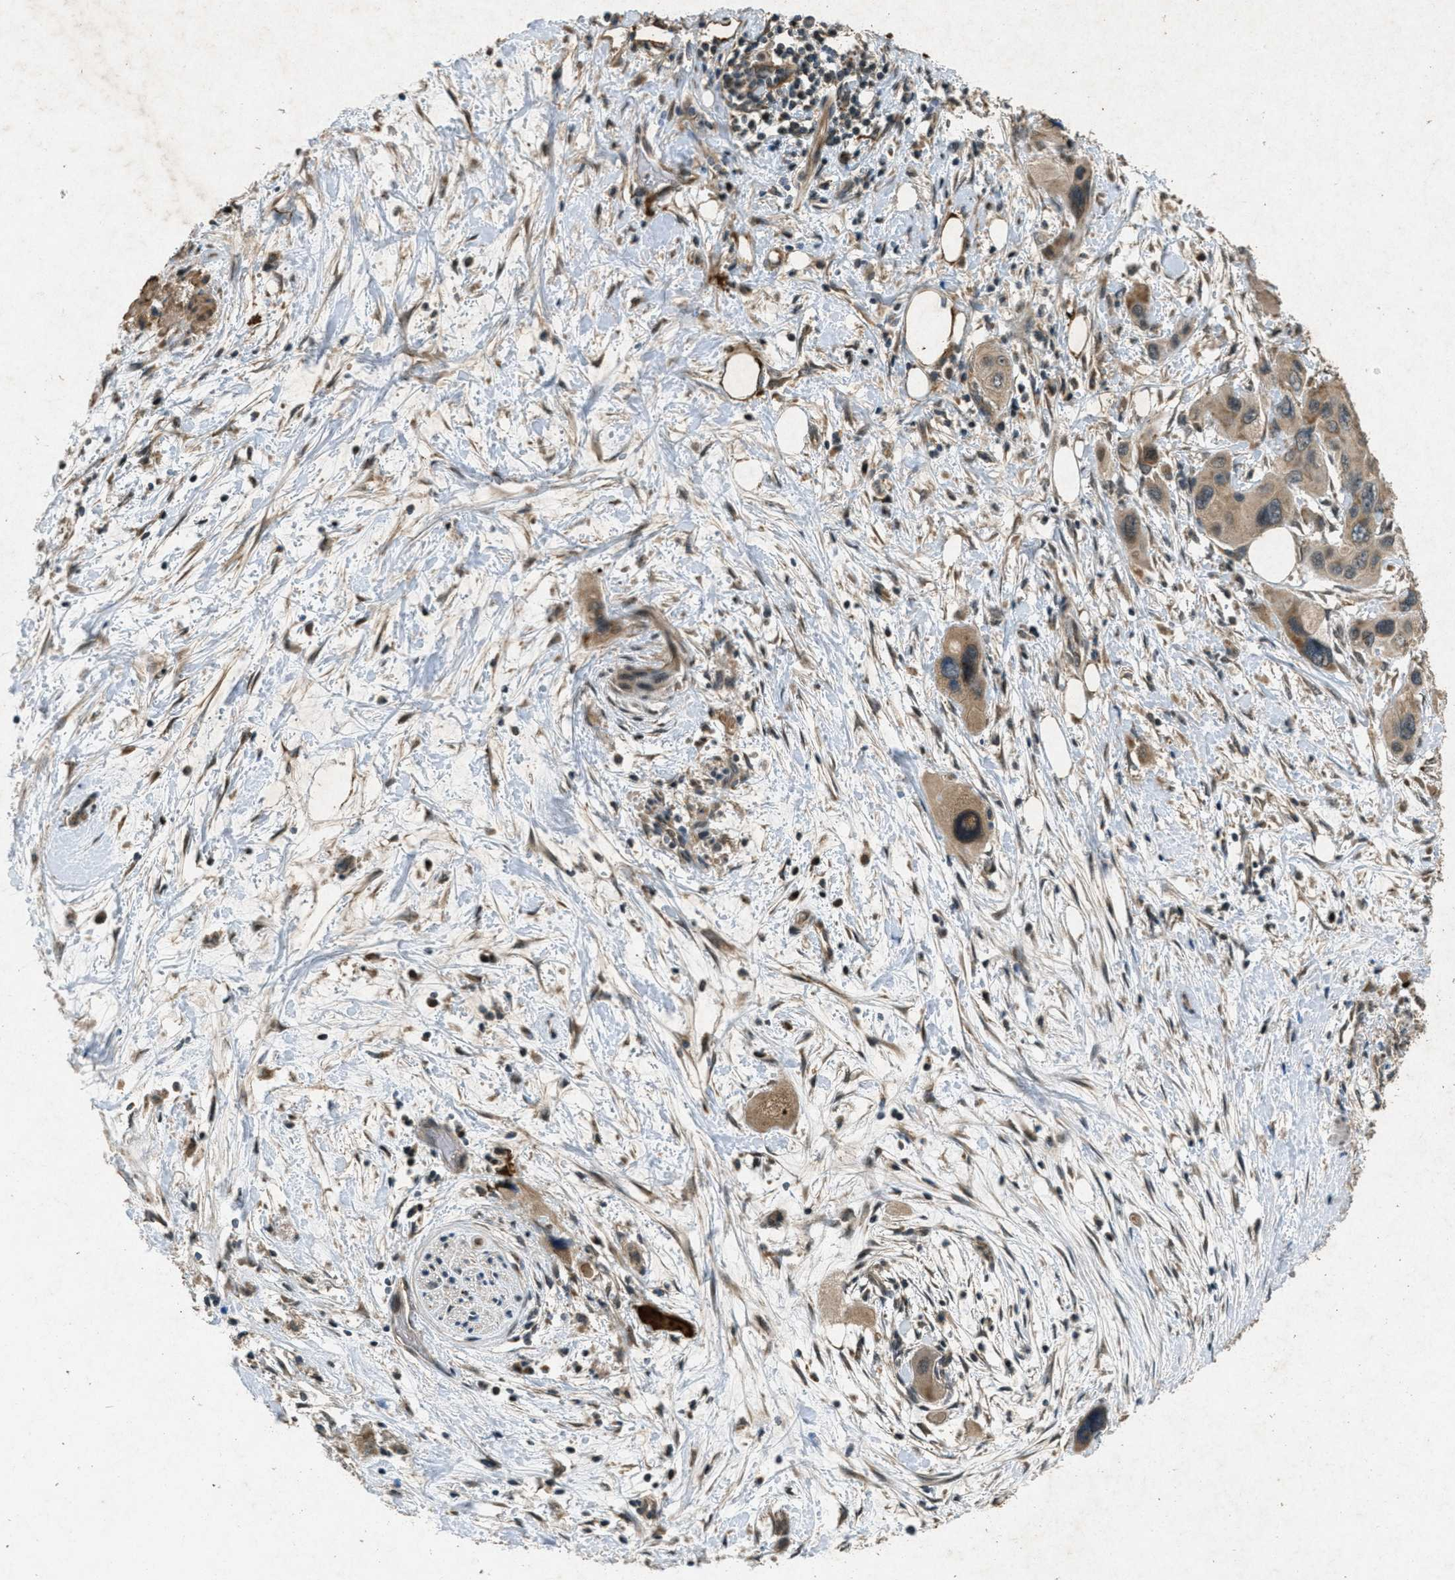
{"staining": {"intensity": "moderate", "quantity": ">75%", "location": "cytoplasmic/membranous"}, "tissue": "pancreatic cancer", "cell_type": "Tumor cells", "image_type": "cancer", "snomed": [{"axis": "morphology", "description": "Adenocarcinoma, NOS"}, {"axis": "topography", "description": "Pancreas"}], "caption": "A brown stain highlights moderate cytoplasmic/membranous positivity of a protein in pancreatic cancer (adenocarcinoma) tumor cells.", "gene": "PPP1R15A", "patient": {"sex": "male", "age": 73}}